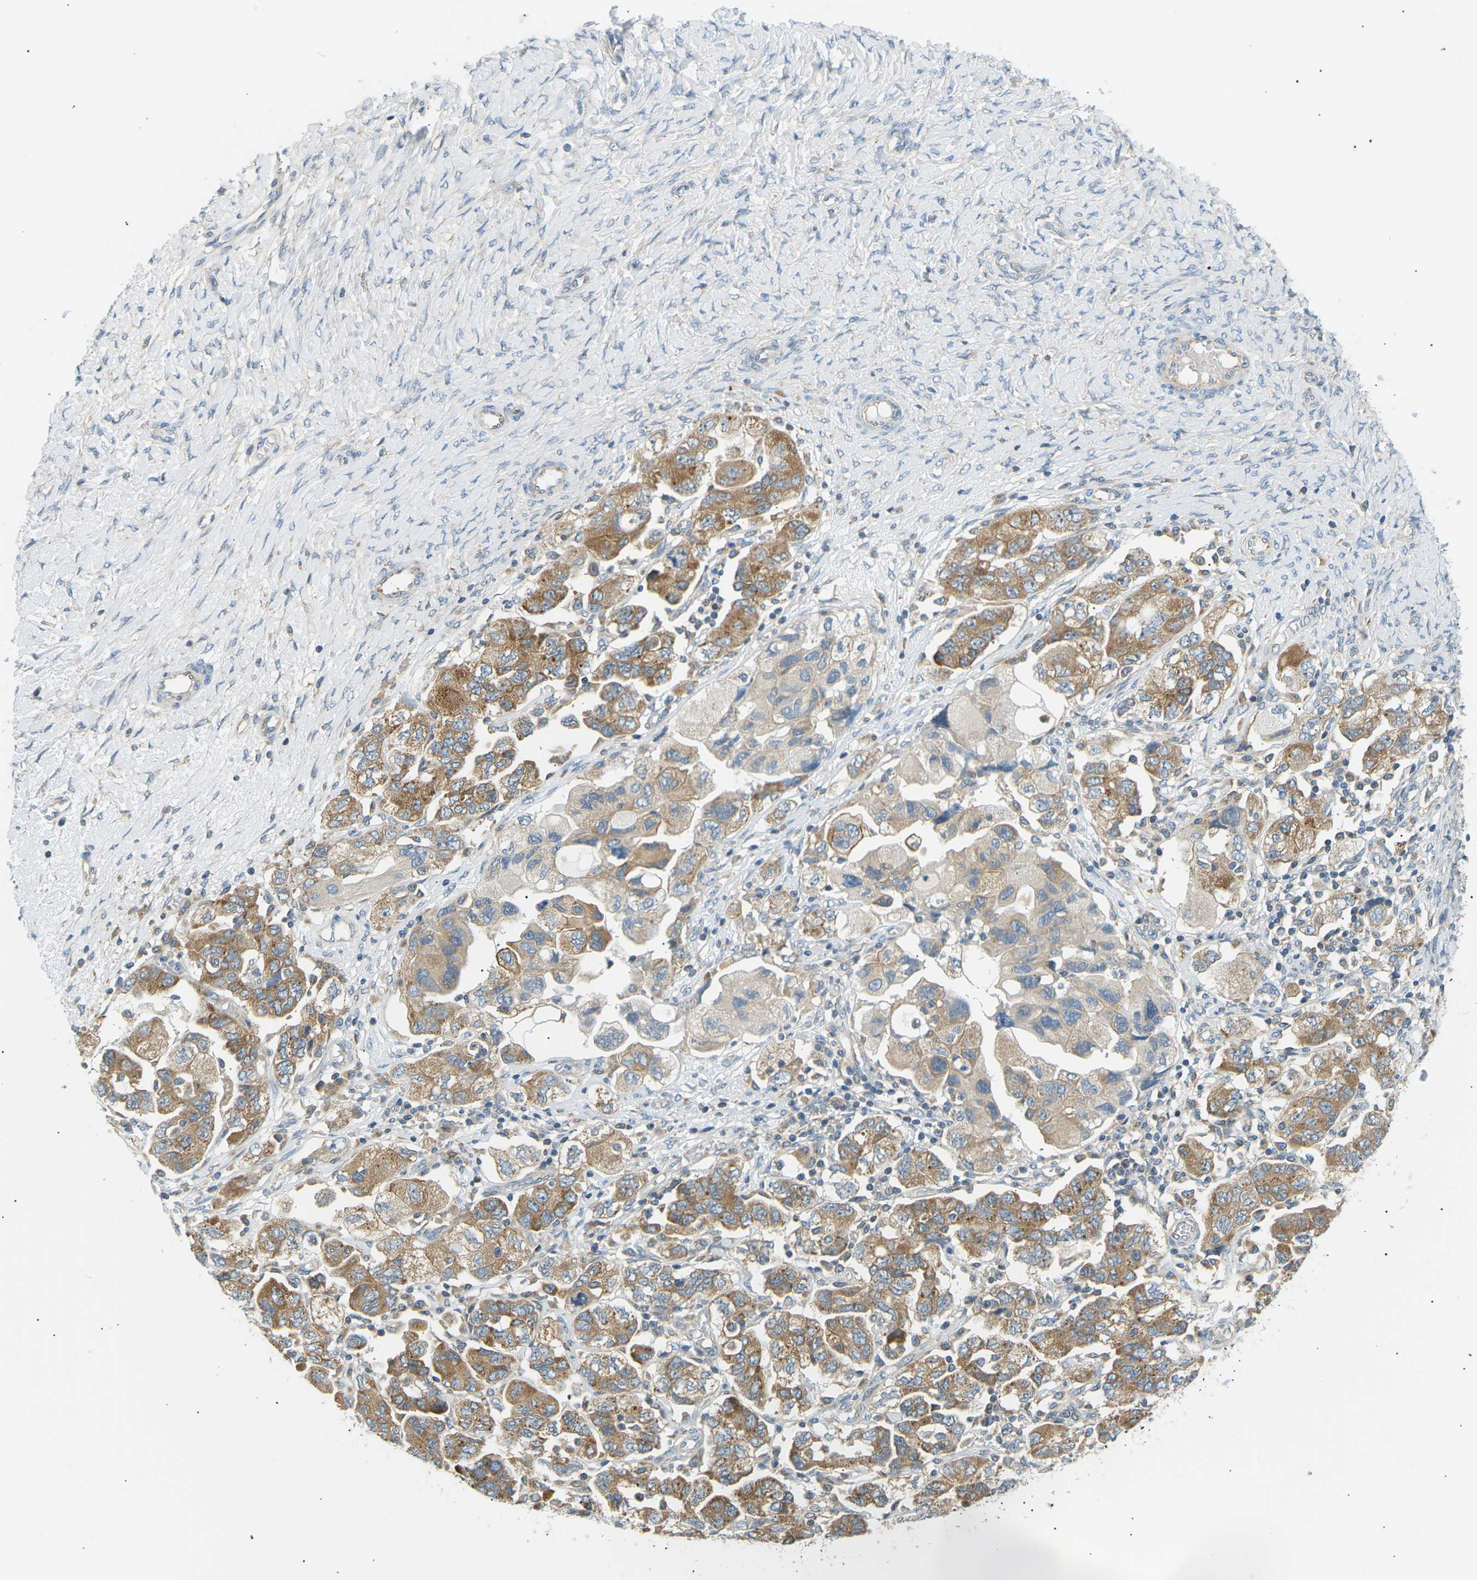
{"staining": {"intensity": "moderate", "quantity": ">75%", "location": "cytoplasmic/membranous"}, "tissue": "ovarian cancer", "cell_type": "Tumor cells", "image_type": "cancer", "snomed": [{"axis": "morphology", "description": "Carcinoma, NOS"}, {"axis": "morphology", "description": "Cystadenocarcinoma, serous, NOS"}, {"axis": "topography", "description": "Ovary"}], "caption": "Moderate cytoplasmic/membranous protein positivity is appreciated in approximately >75% of tumor cells in ovarian carcinoma. (IHC, brightfield microscopy, high magnification).", "gene": "TBC1D8", "patient": {"sex": "female", "age": 69}}